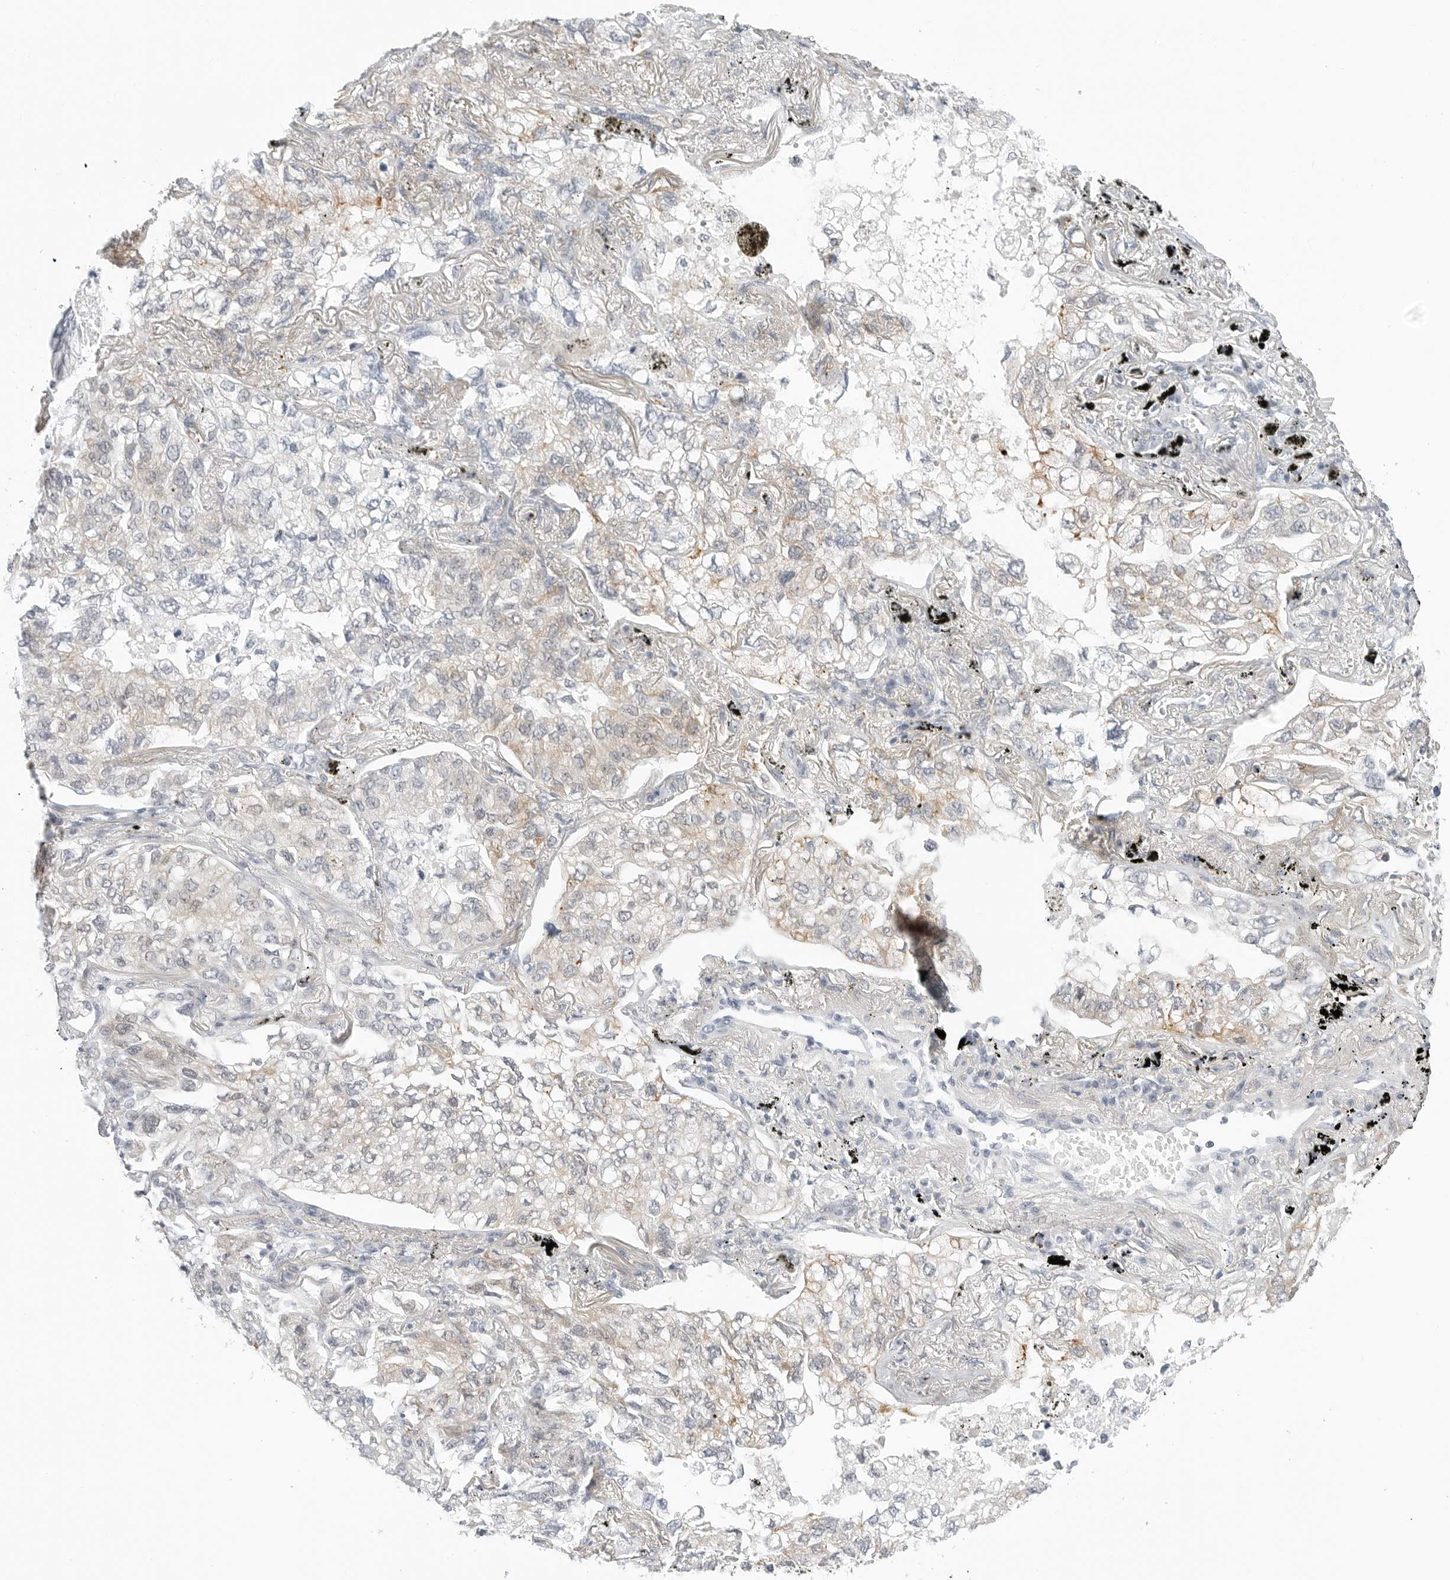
{"staining": {"intensity": "weak", "quantity": "<25%", "location": "cytoplasmic/membranous"}, "tissue": "lung cancer", "cell_type": "Tumor cells", "image_type": "cancer", "snomed": [{"axis": "morphology", "description": "Adenocarcinoma, NOS"}, {"axis": "topography", "description": "Lung"}], "caption": "A micrograph of human lung cancer (adenocarcinoma) is negative for staining in tumor cells.", "gene": "TSEN2", "patient": {"sex": "male", "age": 65}}